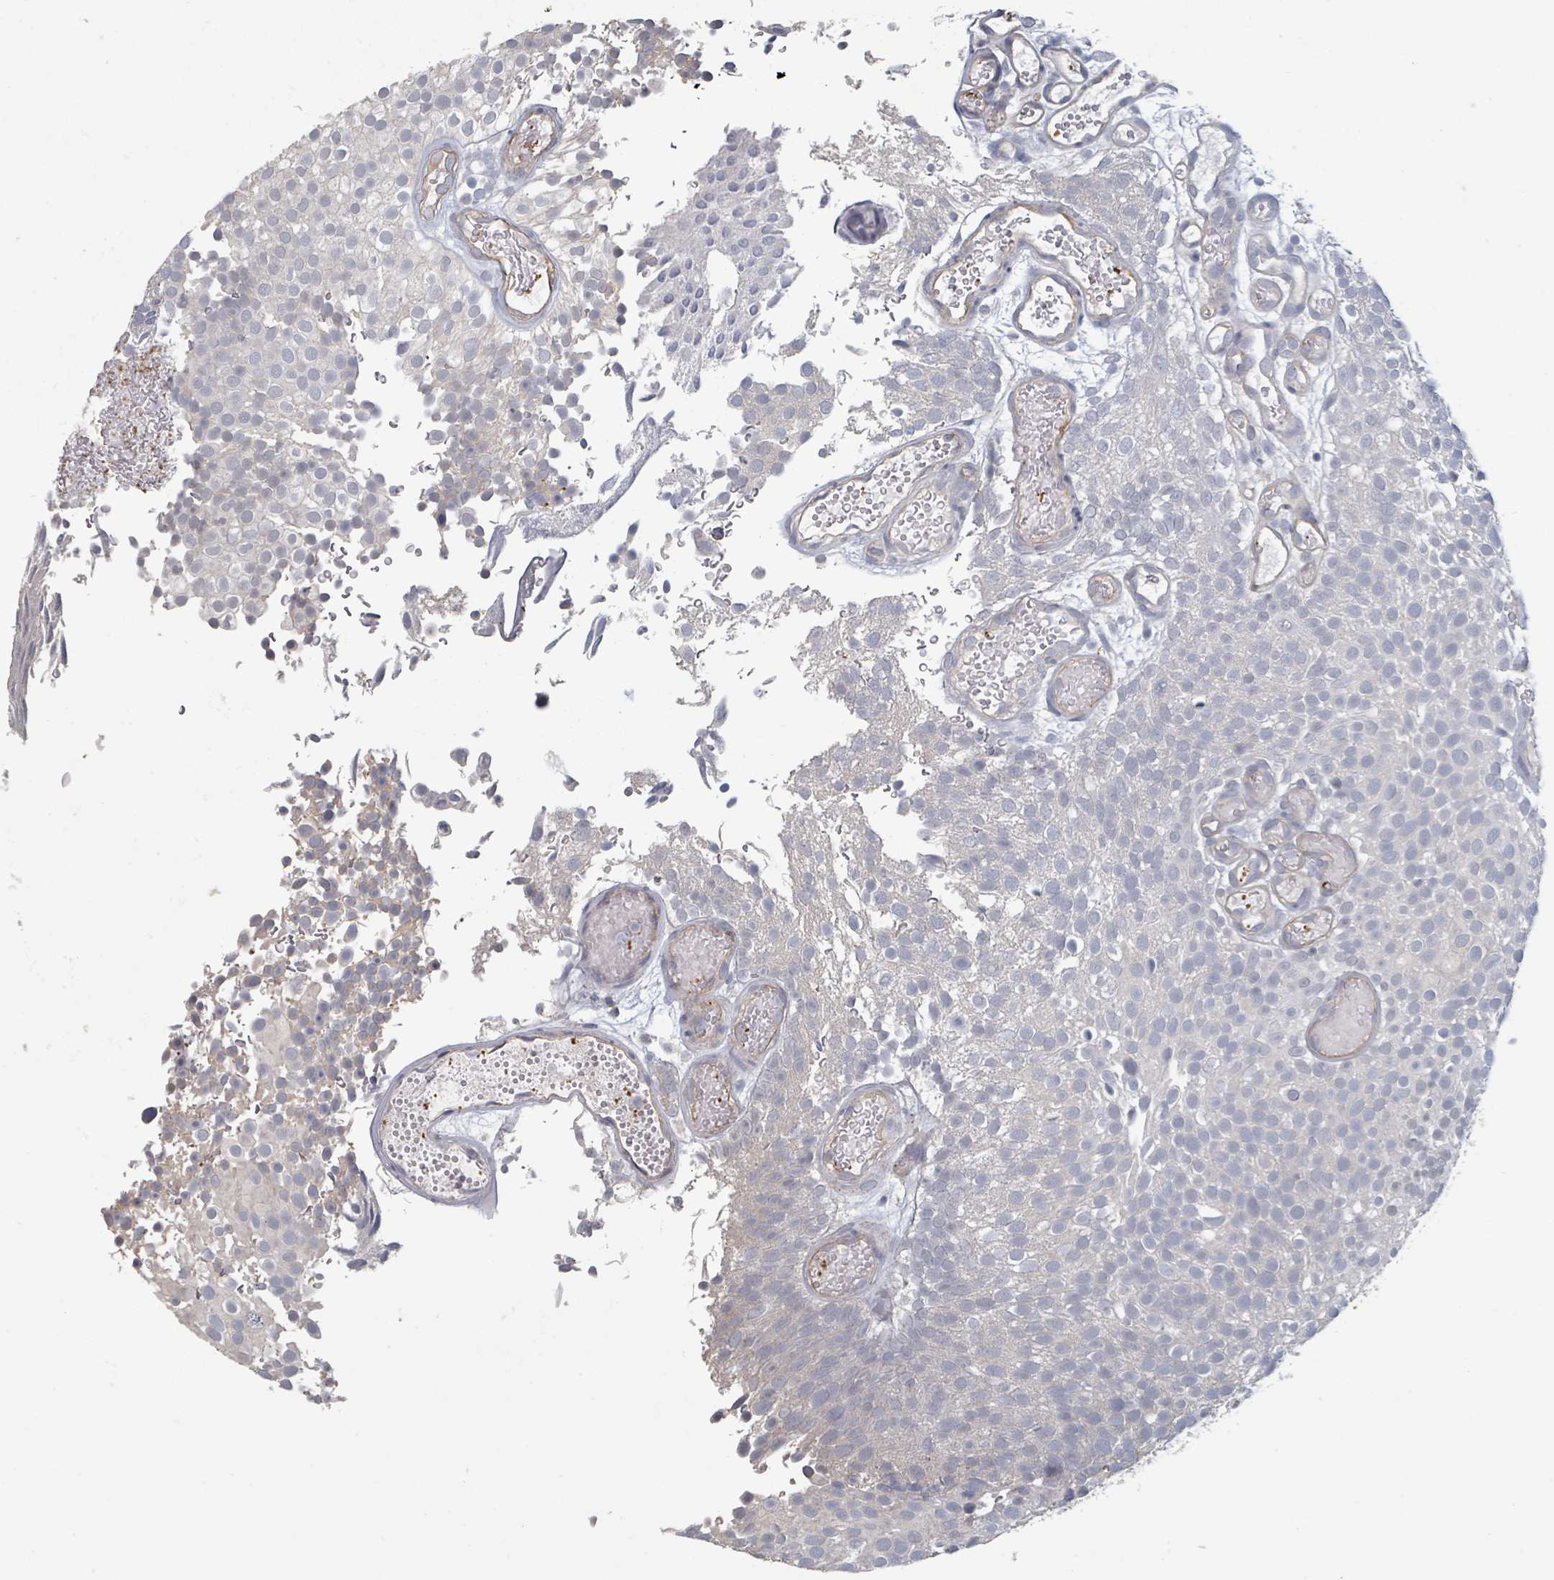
{"staining": {"intensity": "negative", "quantity": "none", "location": "none"}, "tissue": "urothelial cancer", "cell_type": "Tumor cells", "image_type": "cancer", "snomed": [{"axis": "morphology", "description": "Urothelial carcinoma, Low grade"}, {"axis": "topography", "description": "Urinary bladder"}], "caption": "This is a image of immunohistochemistry (IHC) staining of urothelial cancer, which shows no expression in tumor cells.", "gene": "PLAUR", "patient": {"sex": "male", "age": 78}}